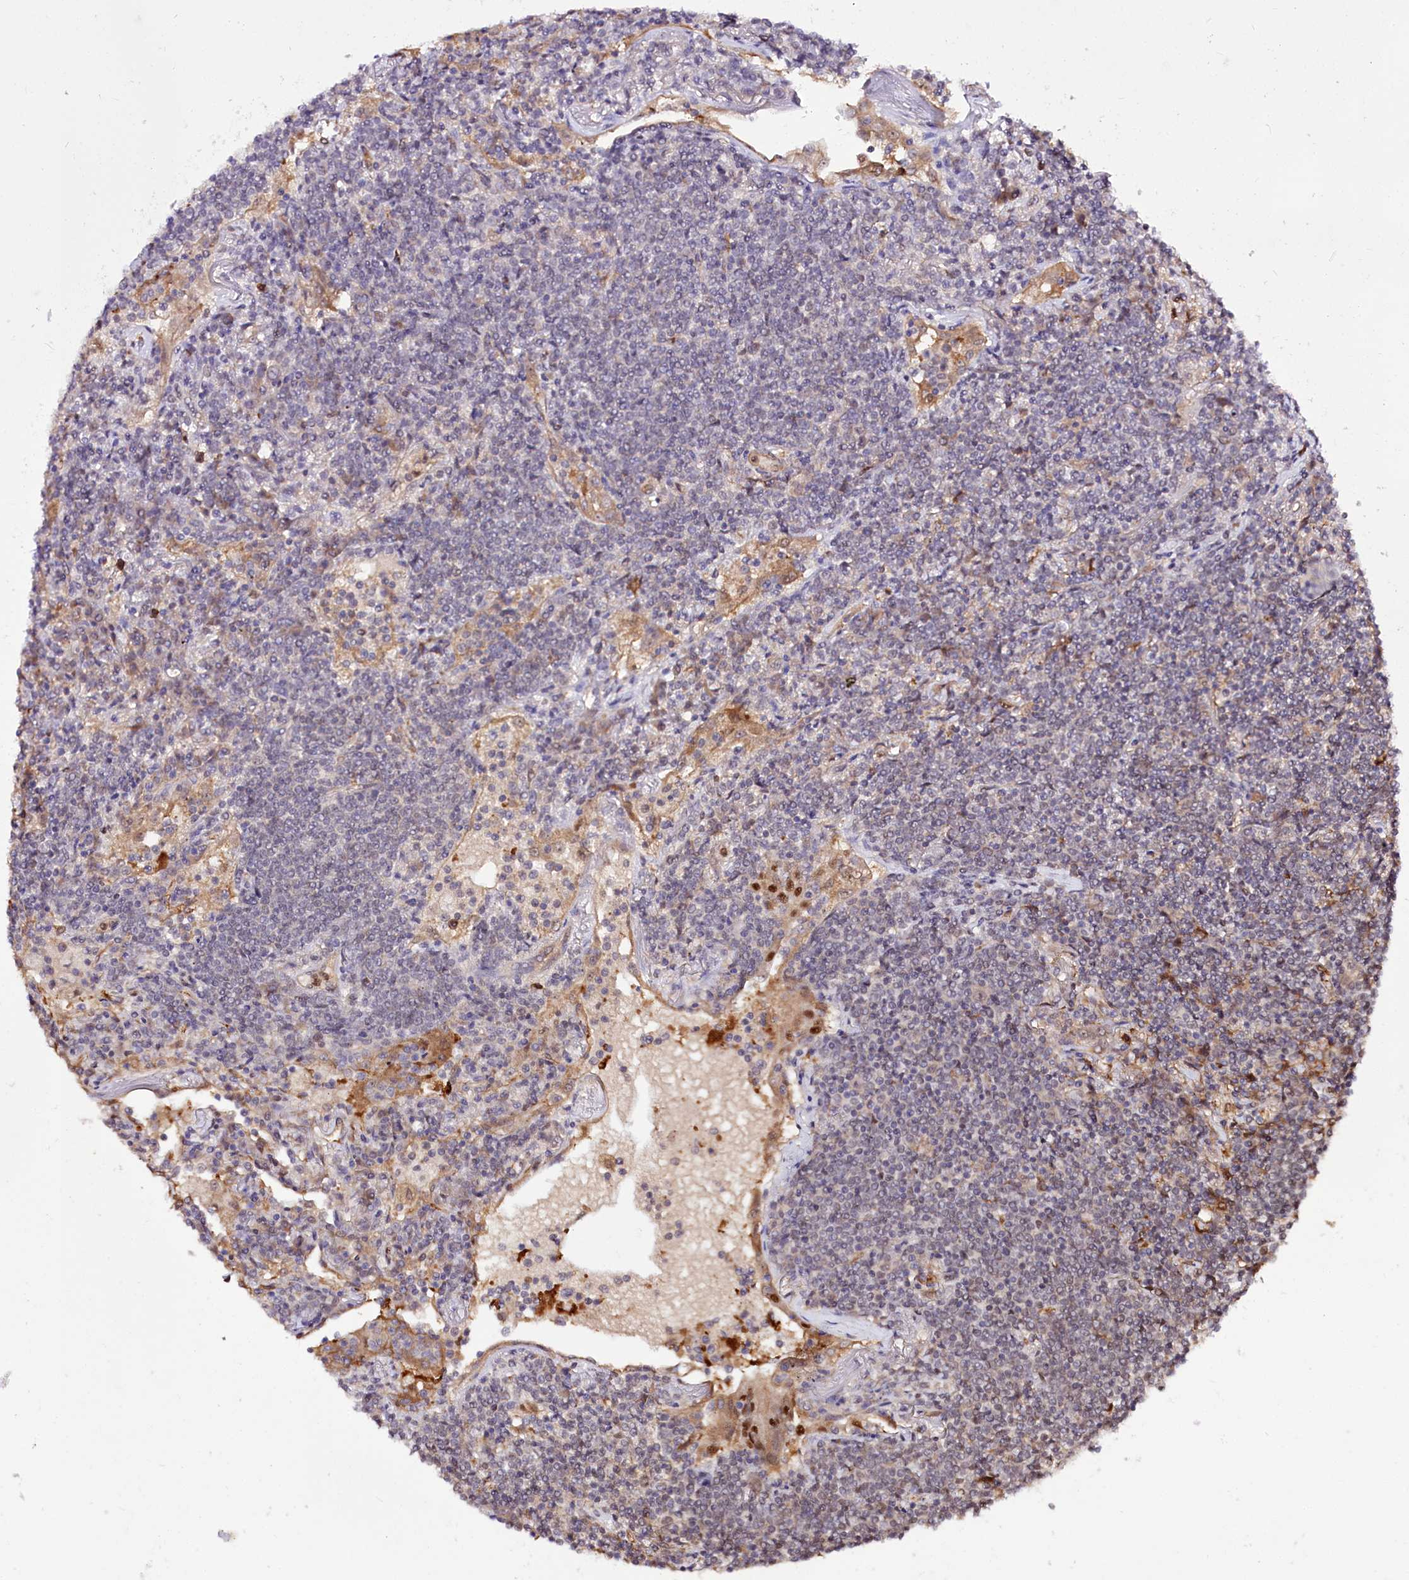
{"staining": {"intensity": "negative", "quantity": "none", "location": "none"}, "tissue": "lymphoma", "cell_type": "Tumor cells", "image_type": "cancer", "snomed": [{"axis": "morphology", "description": "Malignant lymphoma, non-Hodgkin's type, Low grade"}, {"axis": "topography", "description": "Lung"}], "caption": "Tumor cells show no significant protein expression in malignant lymphoma, non-Hodgkin's type (low-grade).", "gene": "GNL3L", "patient": {"sex": "female", "age": 71}}